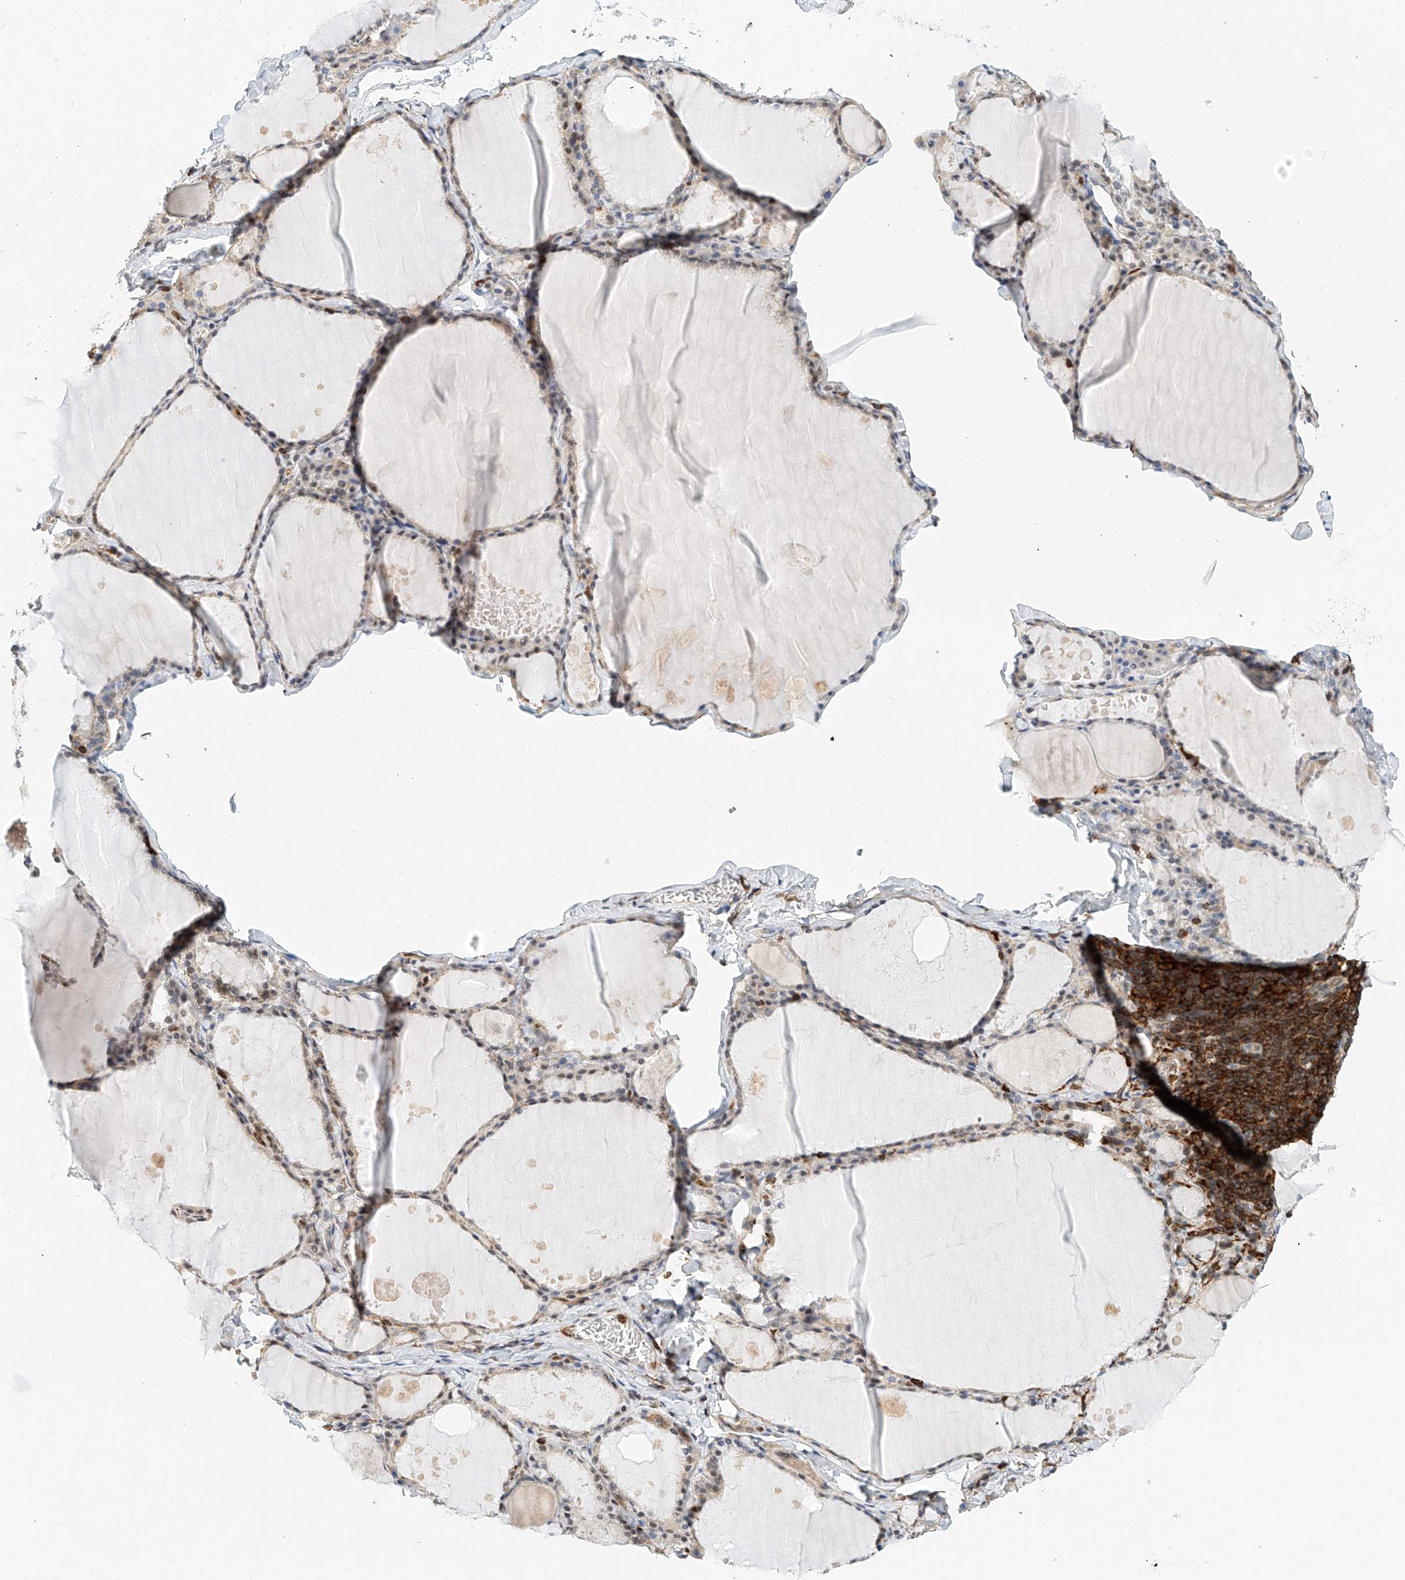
{"staining": {"intensity": "weak", "quantity": "<25%", "location": "cytoplasmic/membranous"}, "tissue": "thyroid gland", "cell_type": "Glandular cells", "image_type": "normal", "snomed": [{"axis": "morphology", "description": "Normal tissue, NOS"}, {"axis": "topography", "description": "Thyroid gland"}], "caption": "Immunohistochemistry histopathology image of unremarkable thyroid gland stained for a protein (brown), which exhibits no positivity in glandular cells.", "gene": "MICAL1", "patient": {"sex": "male", "age": 56}}